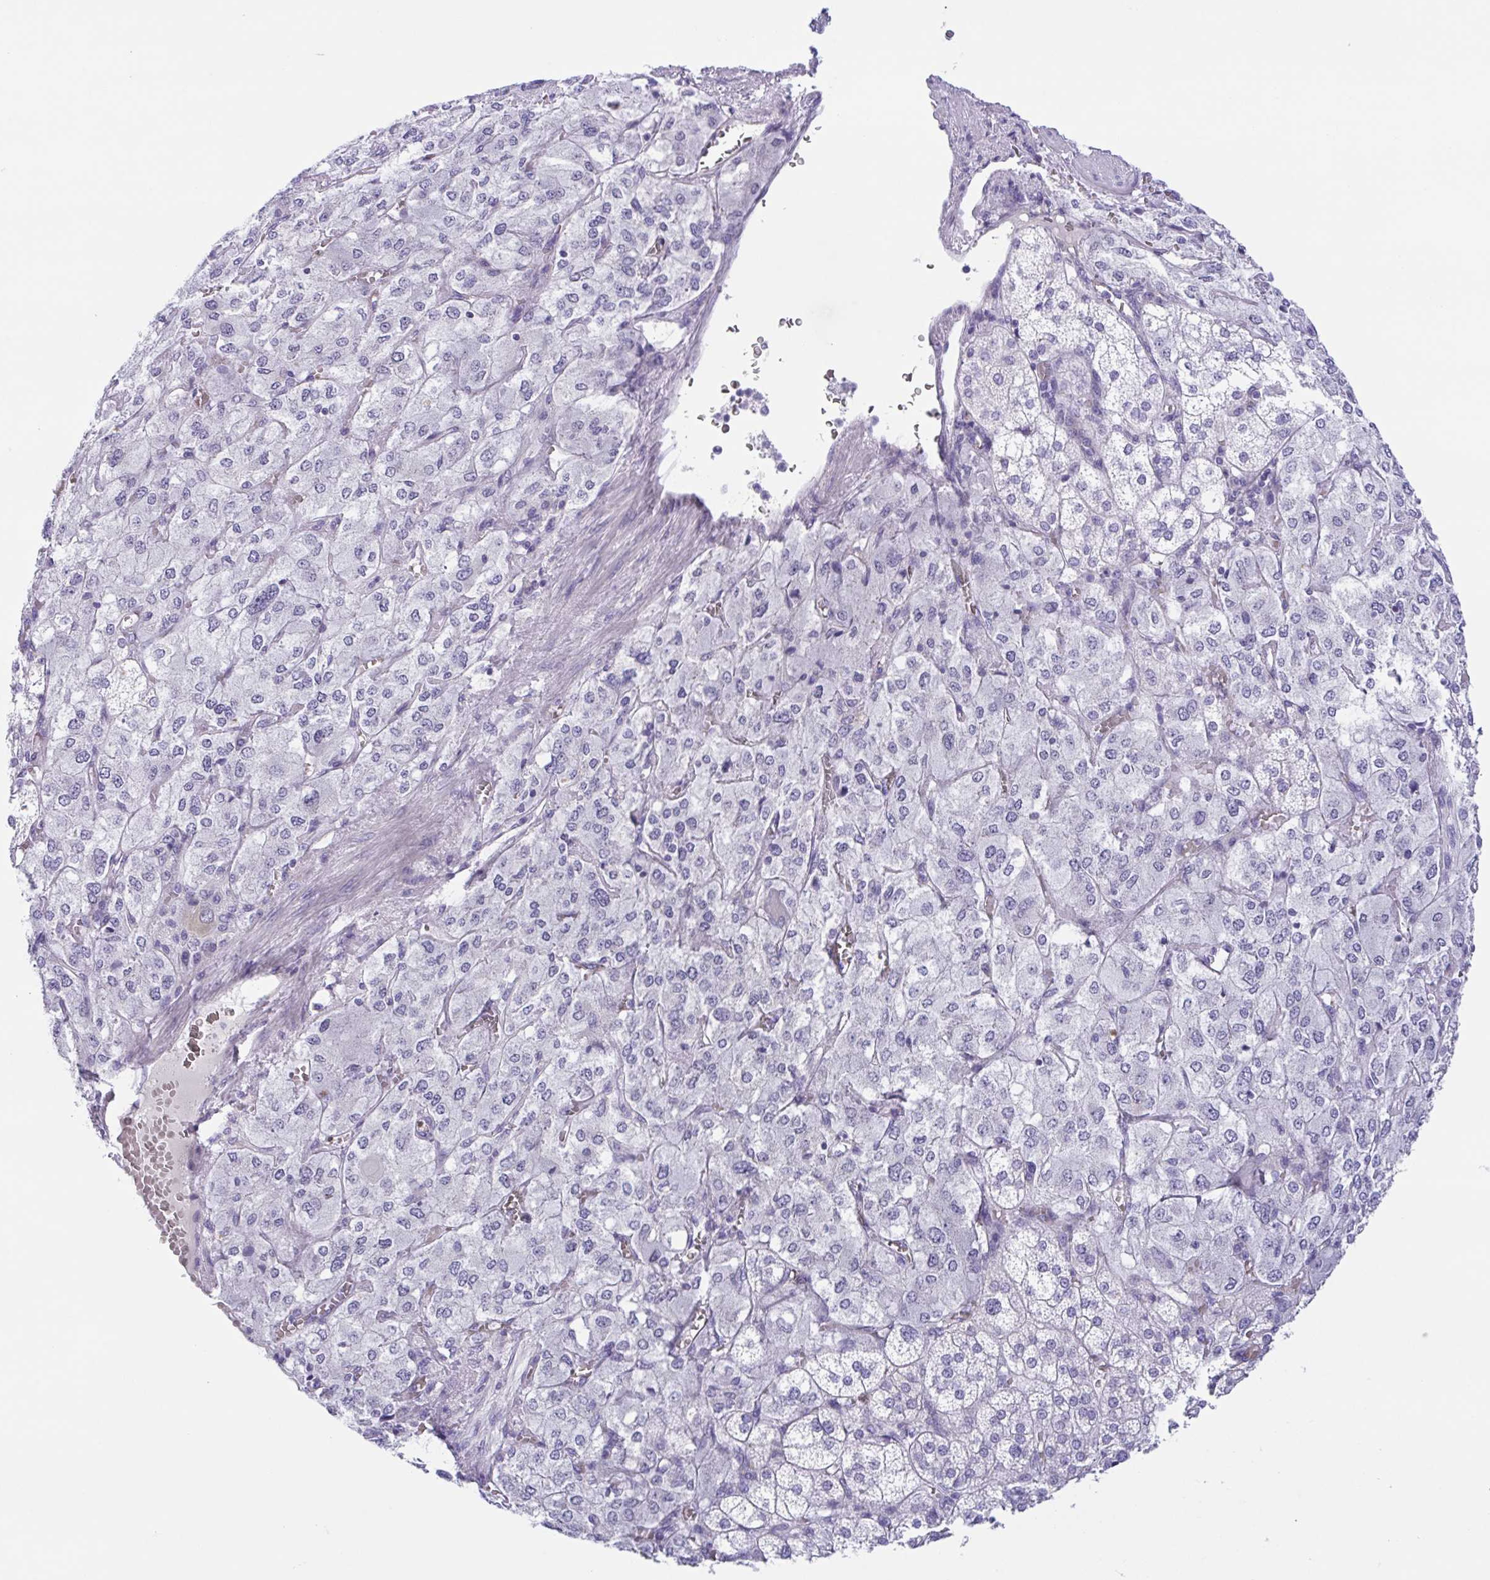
{"staining": {"intensity": "negative", "quantity": "none", "location": "none"}, "tissue": "adrenal gland", "cell_type": "Glandular cells", "image_type": "normal", "snomed": [{"axis": "morphology", "description": "Normal tissue, NOS"}, {"axis": "topography", "description": "Adrenal gland"}], "caption": "An immunohistochemistry (IHC) histopathology image of unremarkable adrenal gland is shown. There is no staining in glandular cells of adrenal gland. (Stains: DAB (3,3'-diaminobenzidine) IHC with hematoxylin counter stain, Microscopy: brightfield microscopy at high magnification).", "gene": "ARPP21", "patient": {"sex": "female", "age": 60}}